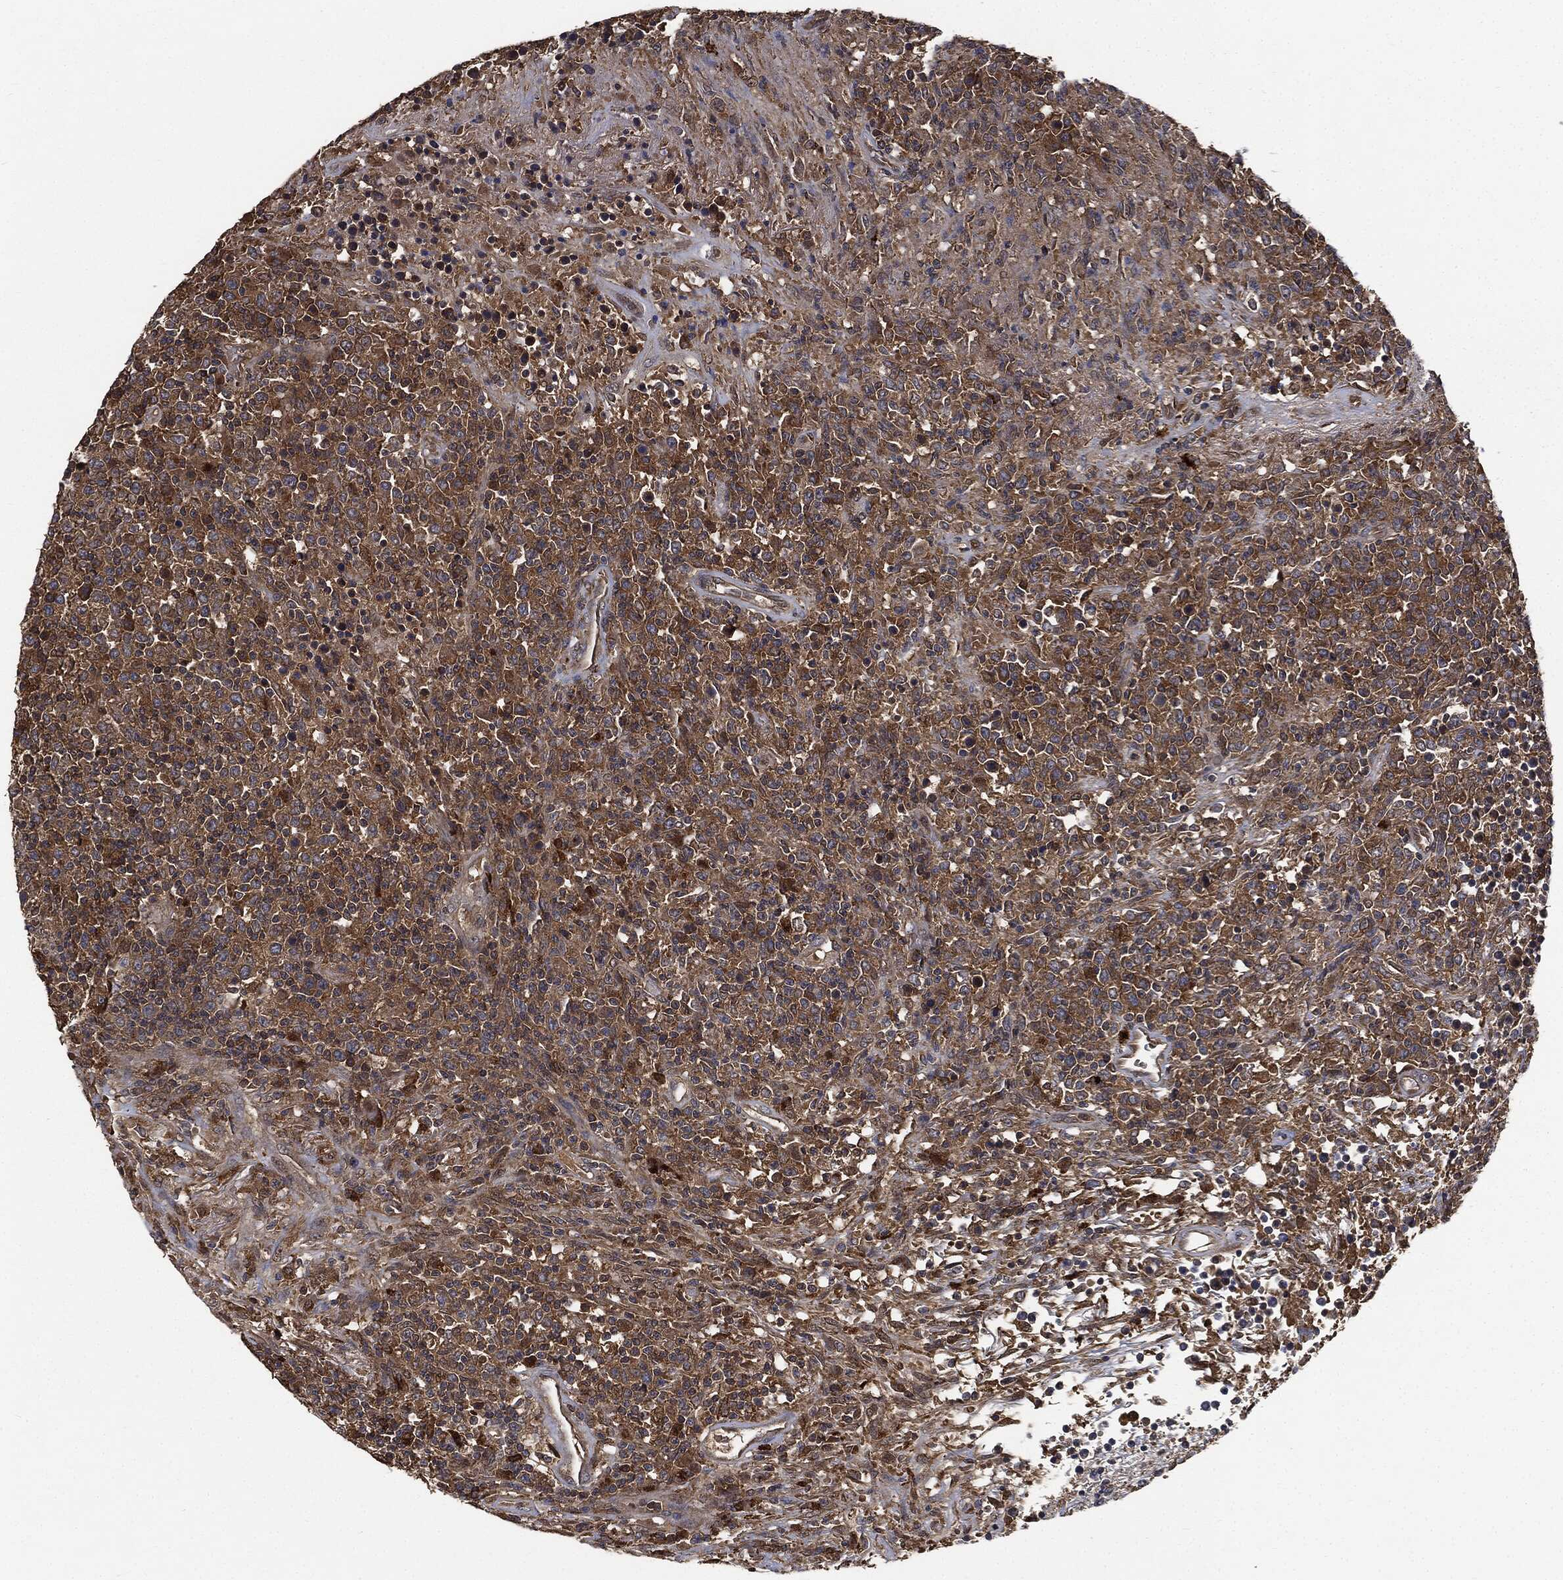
{"staining": {"intensity": "moderate", "quantity": ">75%", "location": "cytoplasmic/membranous"}, "tissue": "lymphoma", "cell_type": "Tumor cells", "image_type": "cancer", "snomed": [{"axis": "morphology", "description": "Malignant lymphoma, non-Hodgkin's type, High grade"}, {"axis": "topography", "description": "Lung"}], "caption": "Approximately >75% of tumor cells in lymphoma reveal moderate cytoplasmic/membranous protein expression as visualized by brown immunohistochemical staining.", "gene": "BRAF", "patient": {"sex": "male", "age": 79}}